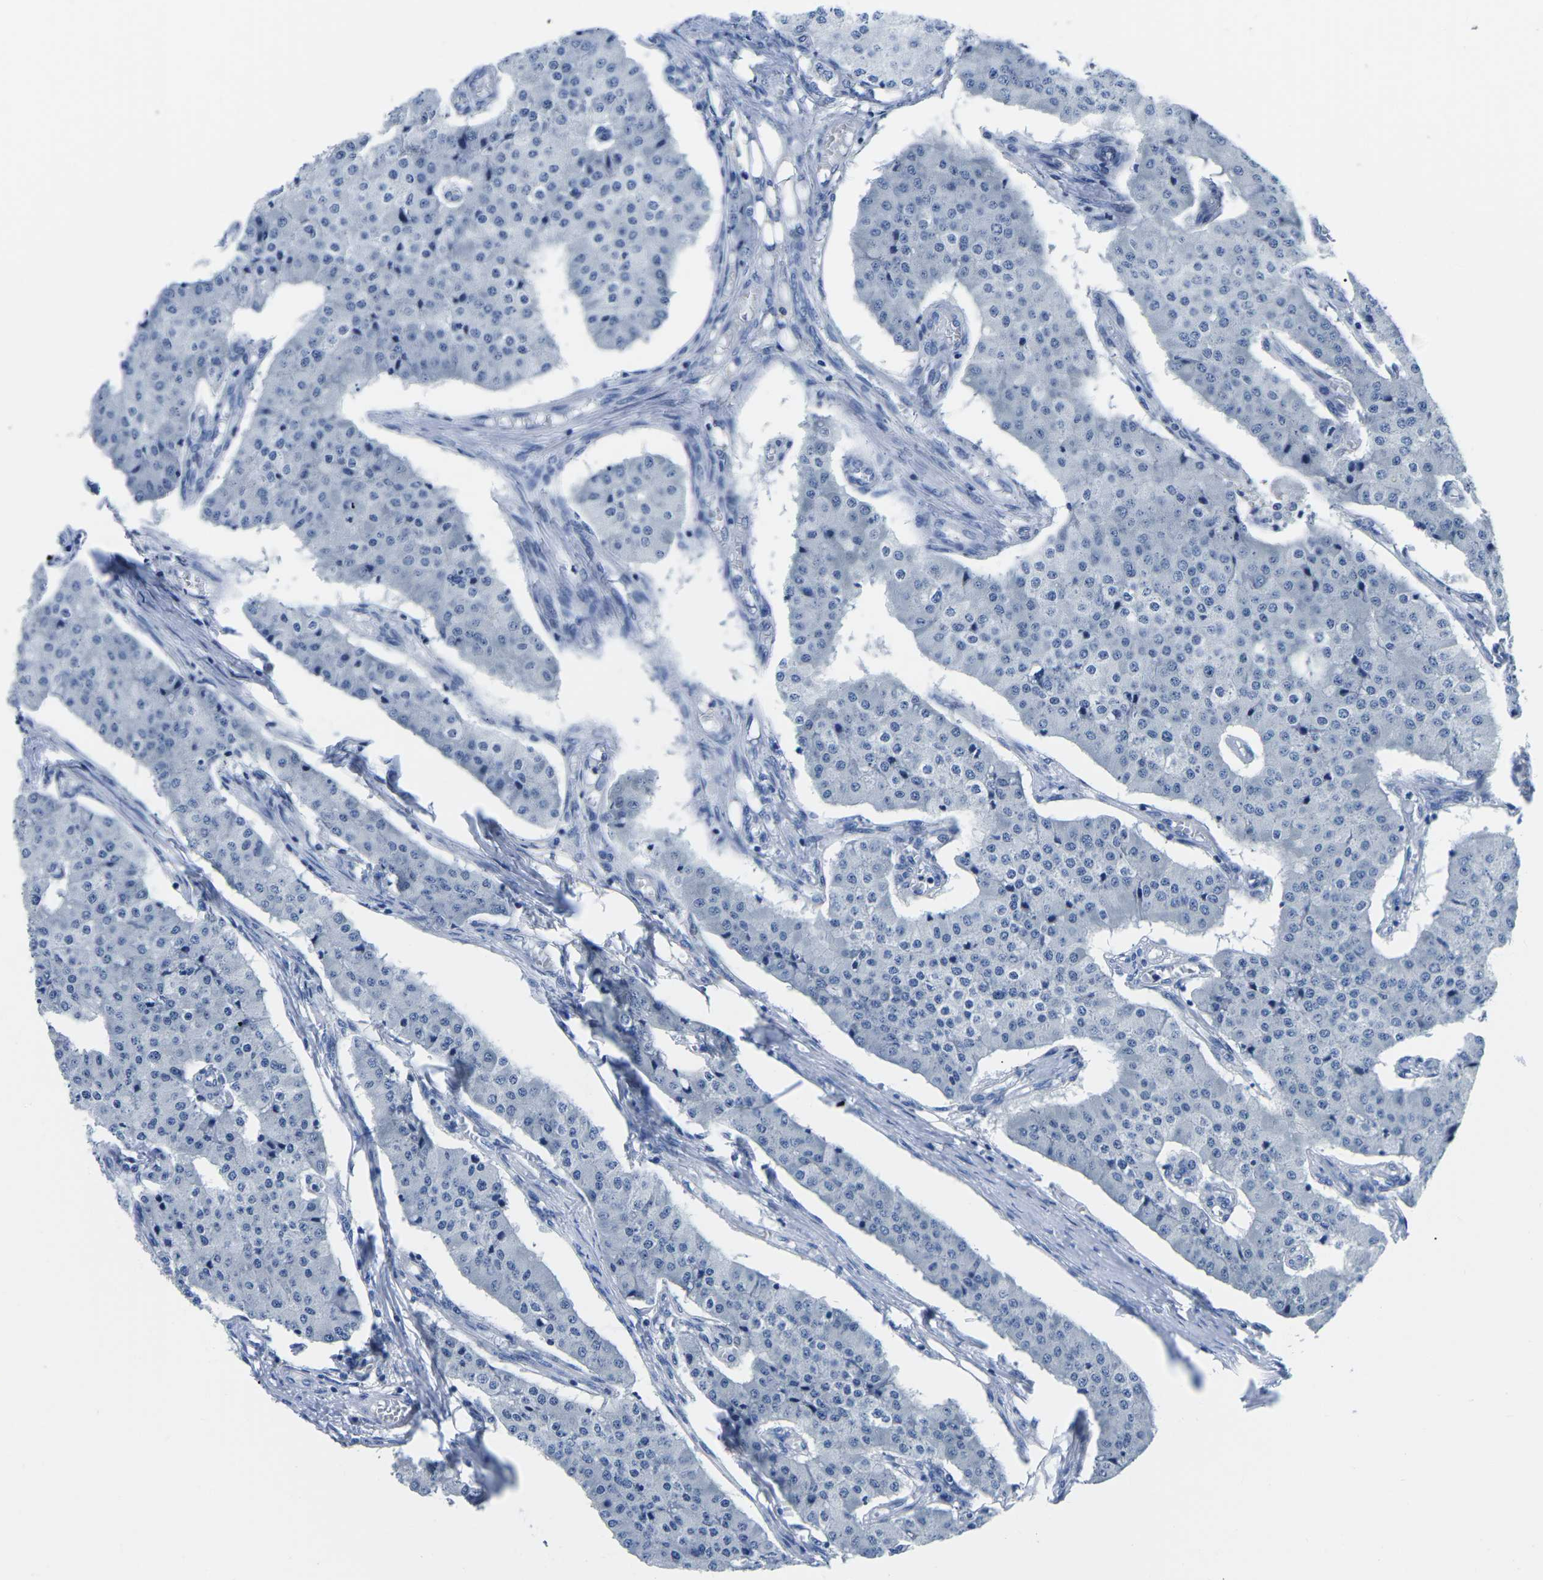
{"staining": {"intensity": "negative", "quantity": "none", "location": "none"}, "tissue": "carcinoid", "cell_type": "Tumor cells", "image_type": "cancer", "snomed": [{"axis": "morphology", "description": "Carcinoid, malignant, NOS"}, {"axis": "topography", "description": "Colon"}], "caption": "Tumor cells are negative for brown protein staining in carcinoid.", "gene": "CYP1A2", "patient": {"sex": "female", "age": 52}}